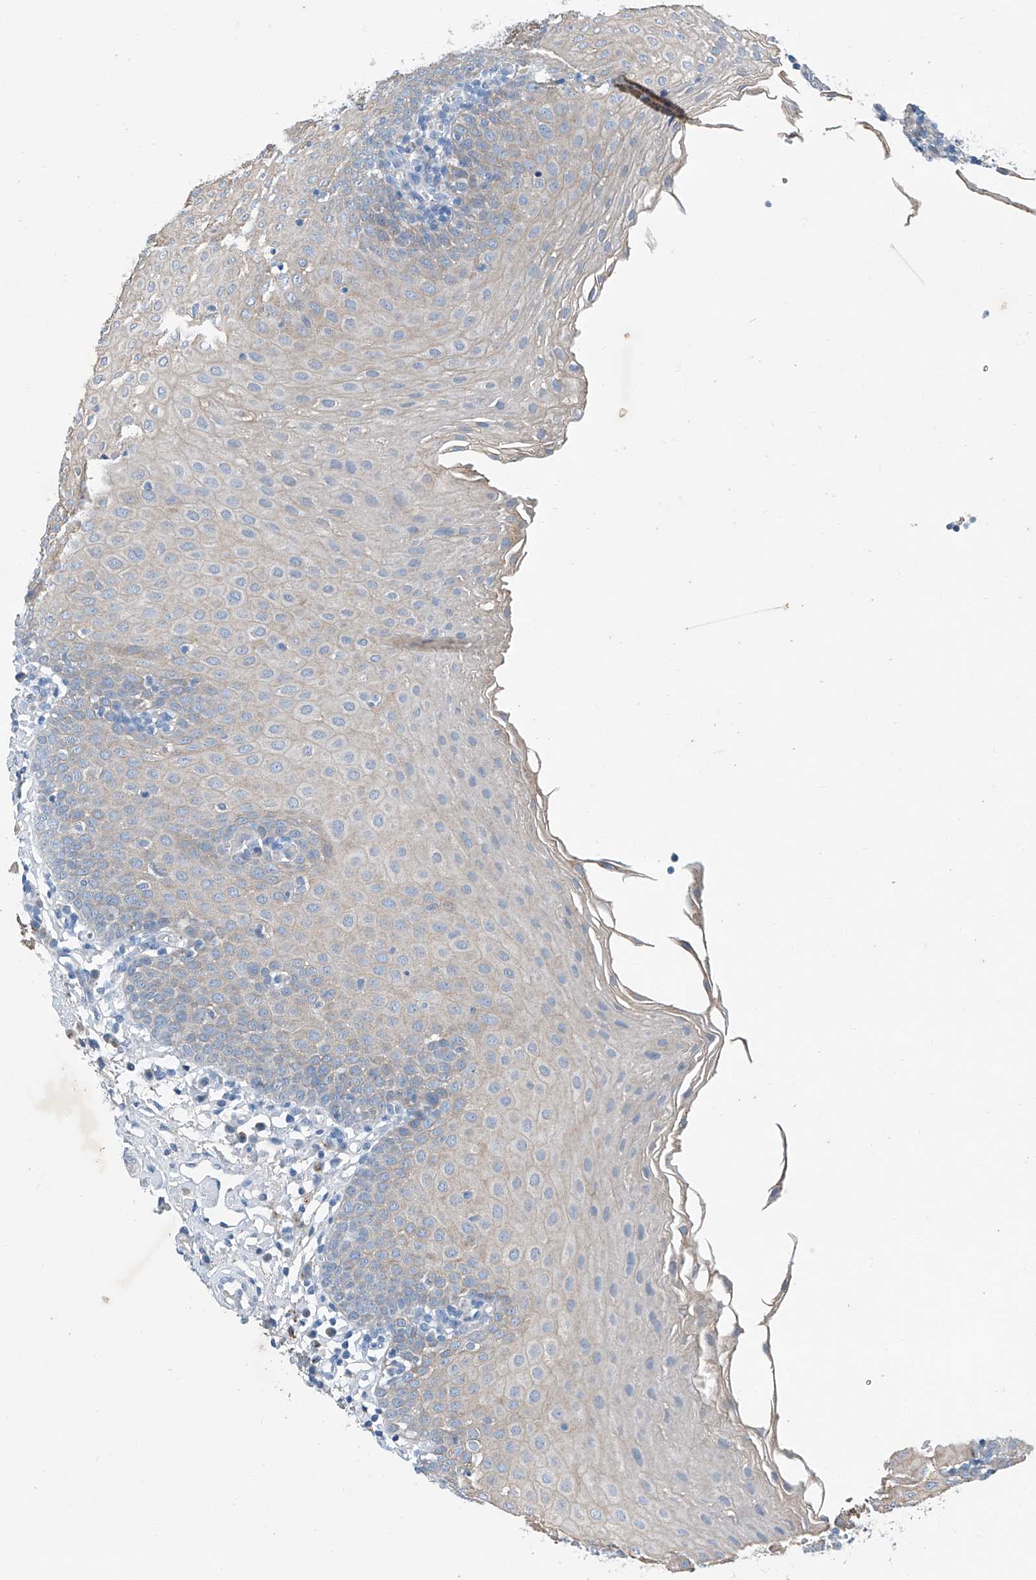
{"staining": {"intensity": "negative", "quantity": "none", "location": "none"}, "tissue": "tonsil", "cell_type": "Germinal center cells", "image_type": "normal", "snomed": [{"axis": "morphology", "description": "Normal tissue, NOS"}, {"axis": "topography", "description": "Tonsil"}], "caption": "This is a histopathology image of IHC staining of benign tonsil, which shows no positivity in germinal center cells. Brightfield microscopy of immunohistochemistry stained with DAB (3,3'-diaminobenzidine) (brown) and hematoxylin (blue), captured at high magnification.", "gene": "MDGA1", "patient": {"sex": "female", "age": 19}}